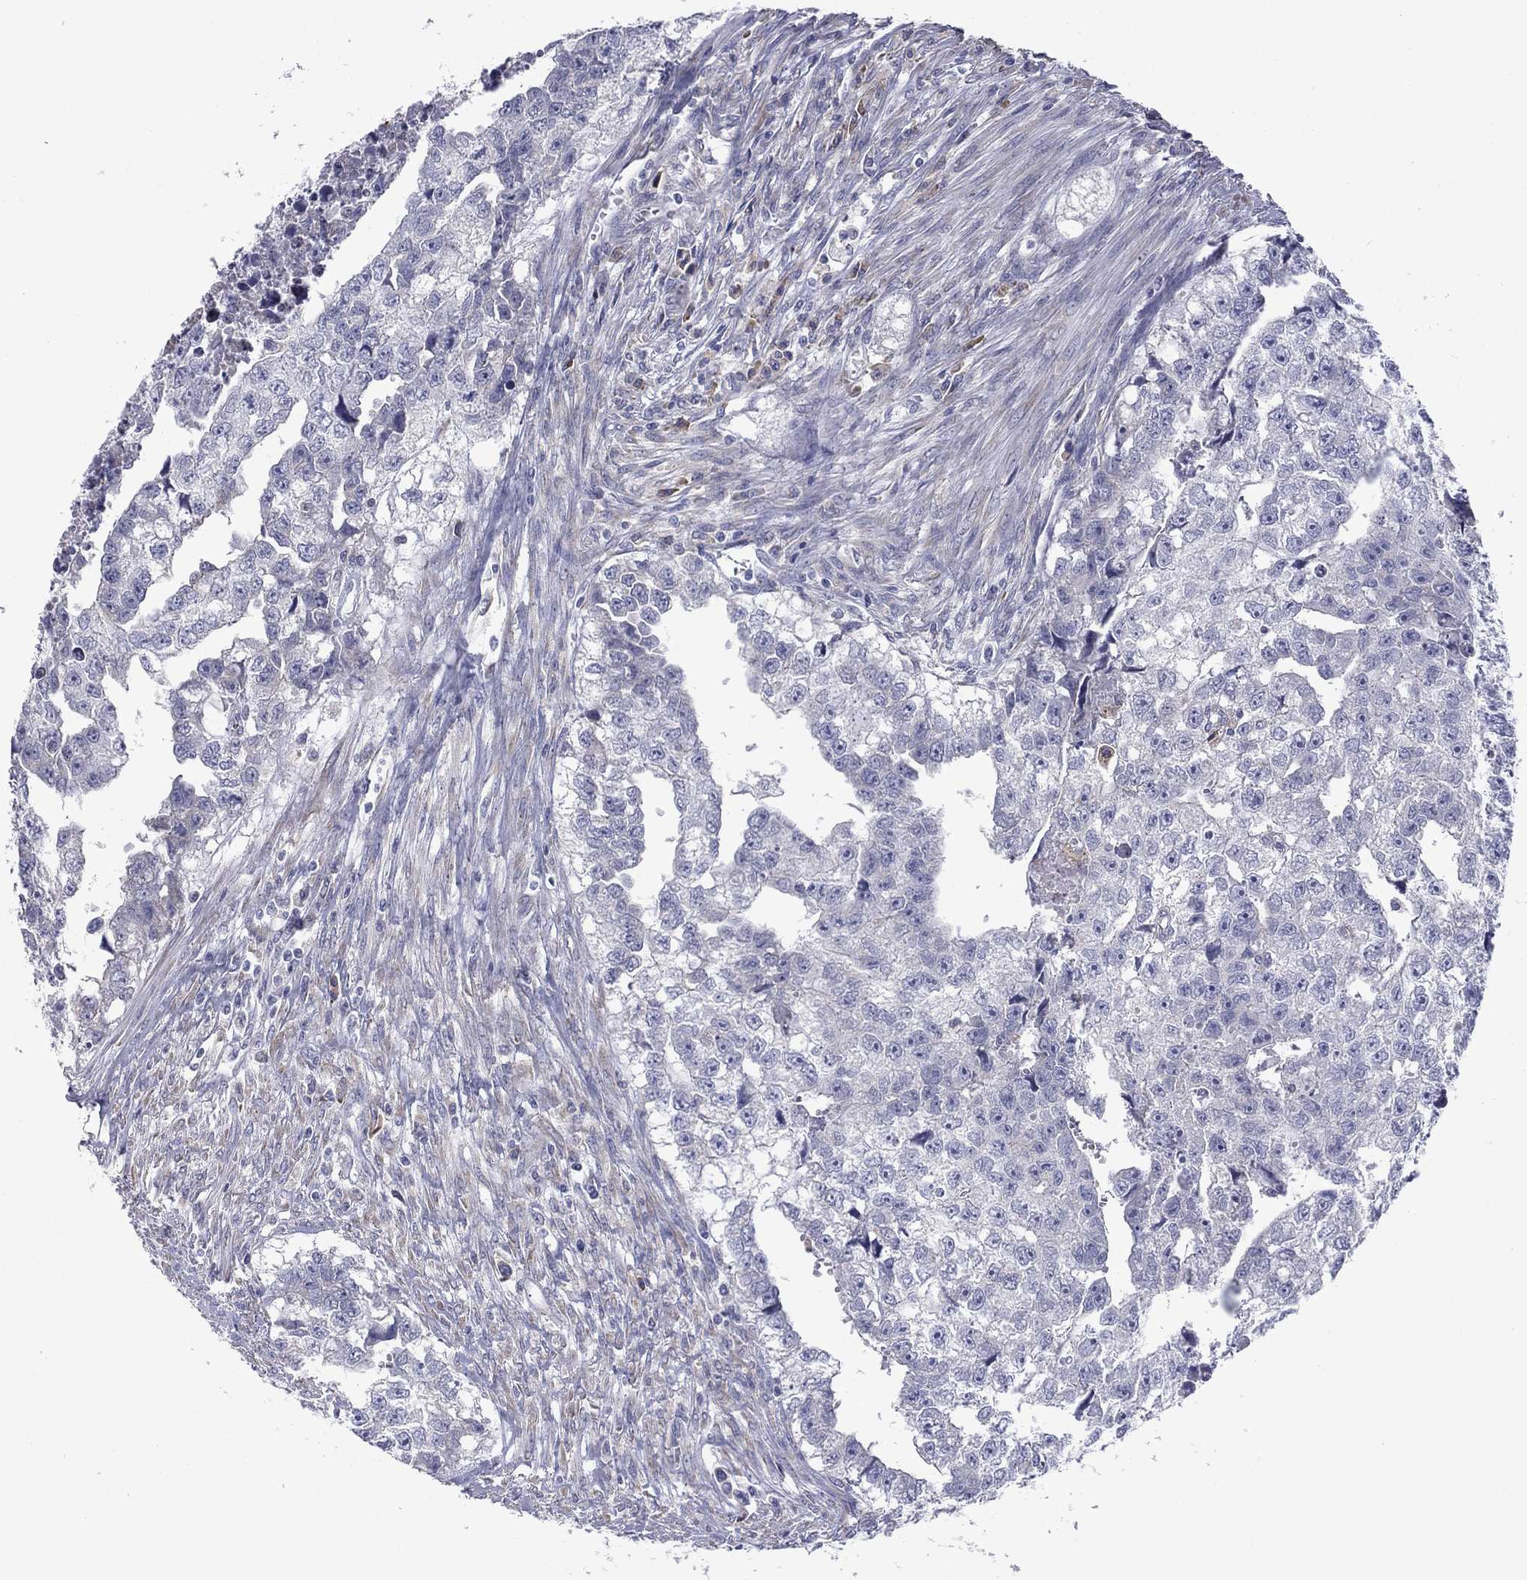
{"staining": {"intensity": "negative", "quantity": "none", "location": "none"}, "tissue": "testis cancer", "cell_type": "Tumor cells", "image_type": "cancer", "snomed": [{"axis": "morphology", "description": "Carcinoma, Embryonal, NOS"}, {"axis": "morphology", "description": "Teratoma, malignant, NOS"}, {"axis": "topography", "description": "Testis"}], "caption": "The IHC photomicrograph has no significant staining in tumor cells of testis cancer (embryonal carcinoma) tissue.", "gene": "TMPRSS11A", "patient": {"sex": "male", "age": 44}}